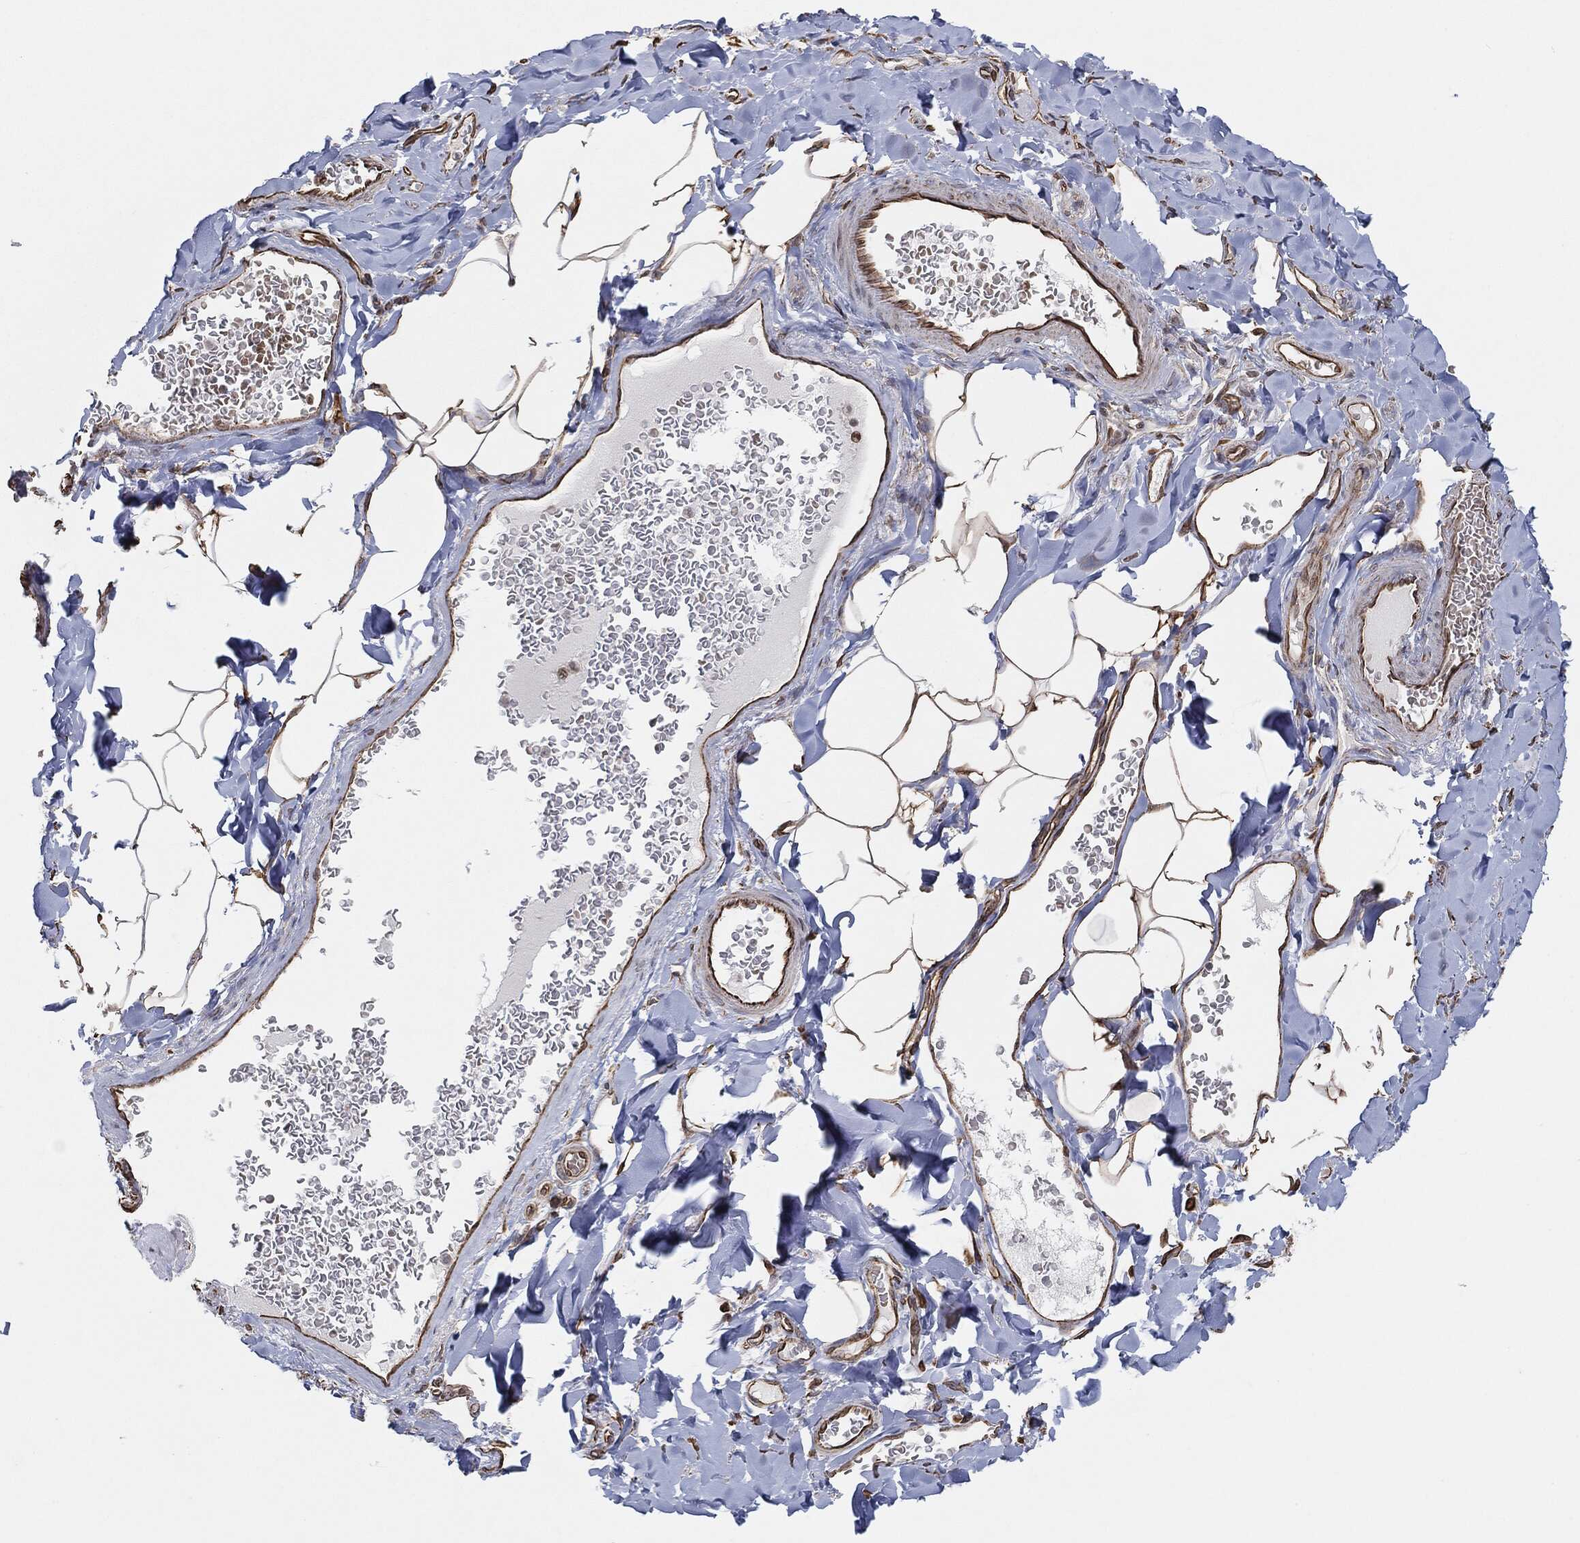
{"staining": {"intensity": "strong", "quantity": ">75%", "location": "cytoplasmic/membranous"}, "tissue": "adipose tissue", "cell_type": "Adipocytes", "image_type": "normal", "snomed": [{"axis": "morphology", "description": "Normal tissue, NOS"}, {"axis": "topography", "description": "Smooth muscle"}, {"axis": "topography", "description": "Duodenum"}, {"axis": "topography", "description": "Peripheral nerve tissue"}], "caption": "This is an image of IHC staining of normal adipose tissue, which shows strong positivity in the cytoplasmic/membranous of adipocytes.", "gene": "TP53RK", "patient": {"sex": "female", "age": 61}}